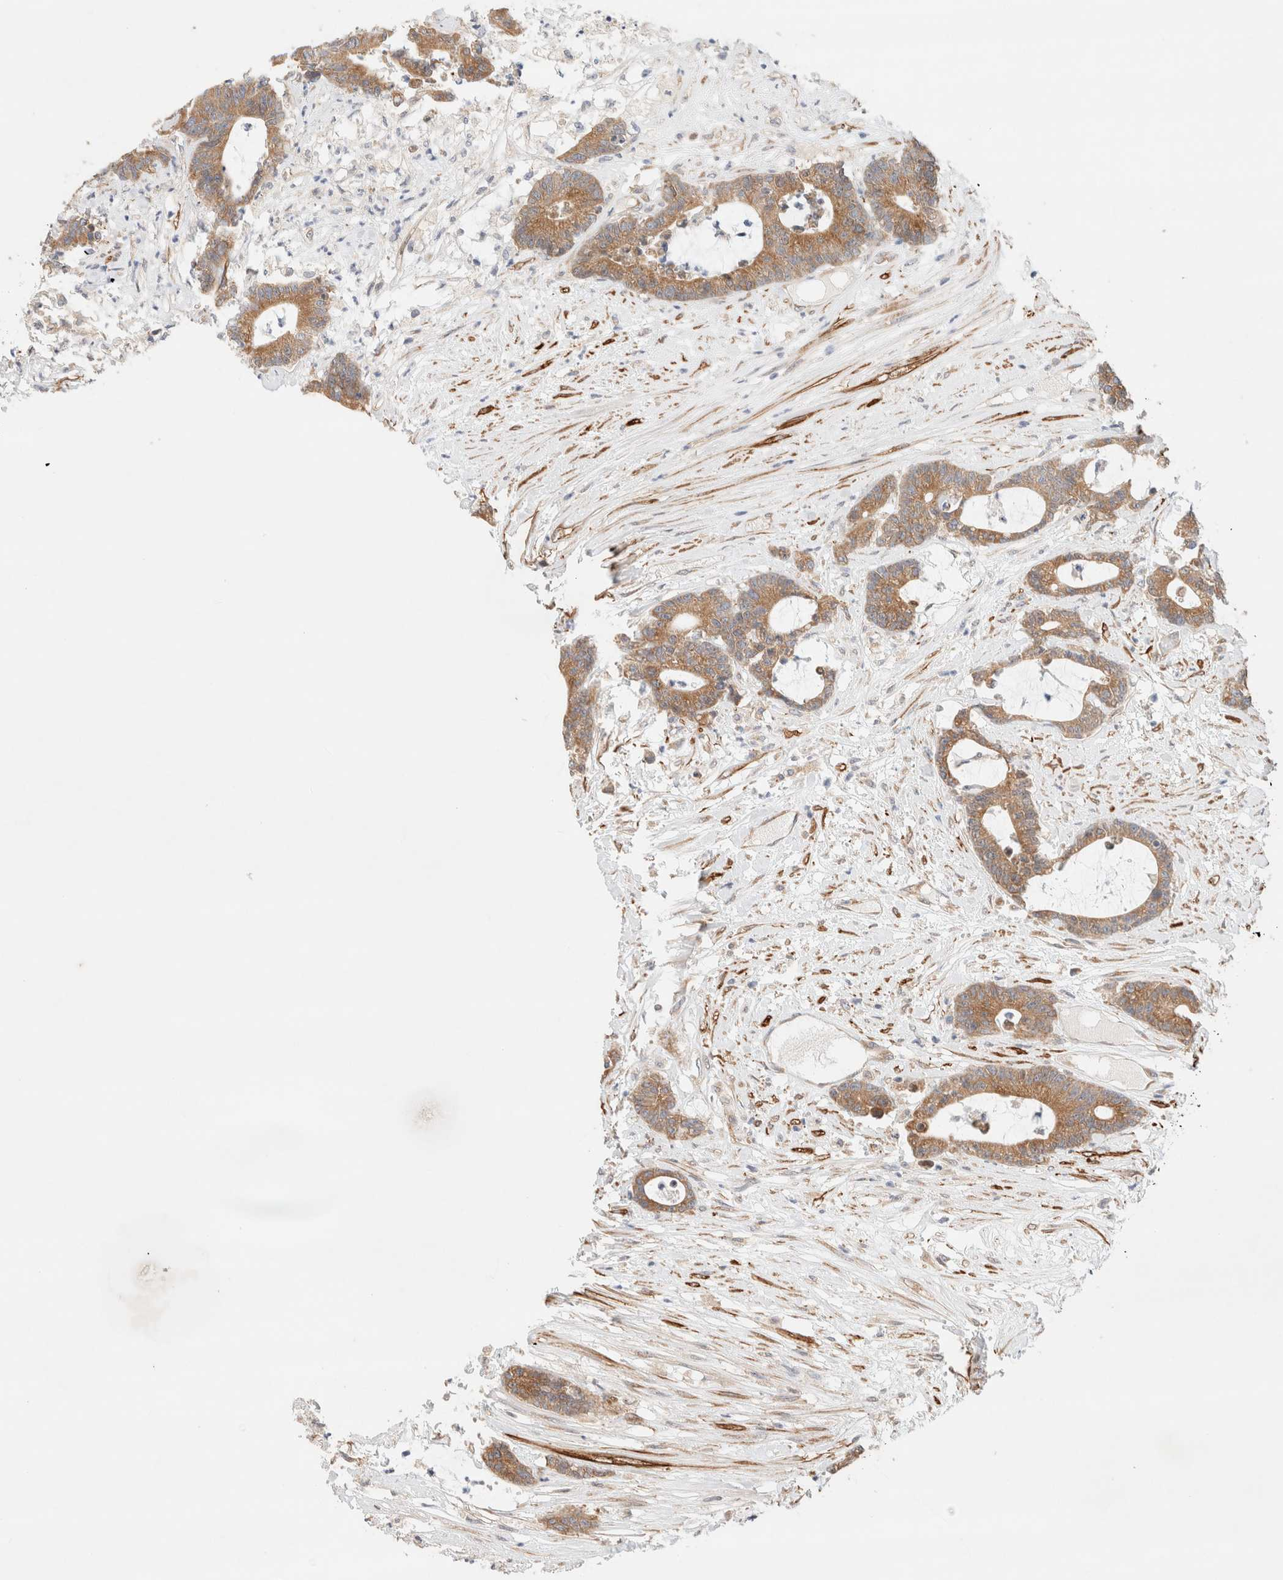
{"staining": {"intensity": "moderate", "quantity": ">75%", "location": "cytoplasmic/membranous"}, "tissue": "colorectal cancer", "cell_type": "Tumor cells", "image_type": "cancer", "snomed": [{"axis": "morphology", "description": "Adenocarcinoma, NOS"}, {"axis": "topography", "description": "Colon"}], "caption": "Human colorectal cancer stained for a protein (brown) exhibits moderate cytoplasmic/membranous positive expression in about >75% of tumor cells.", "gene": "RRP15", "patient": {"sex": "female", "age": 84}}